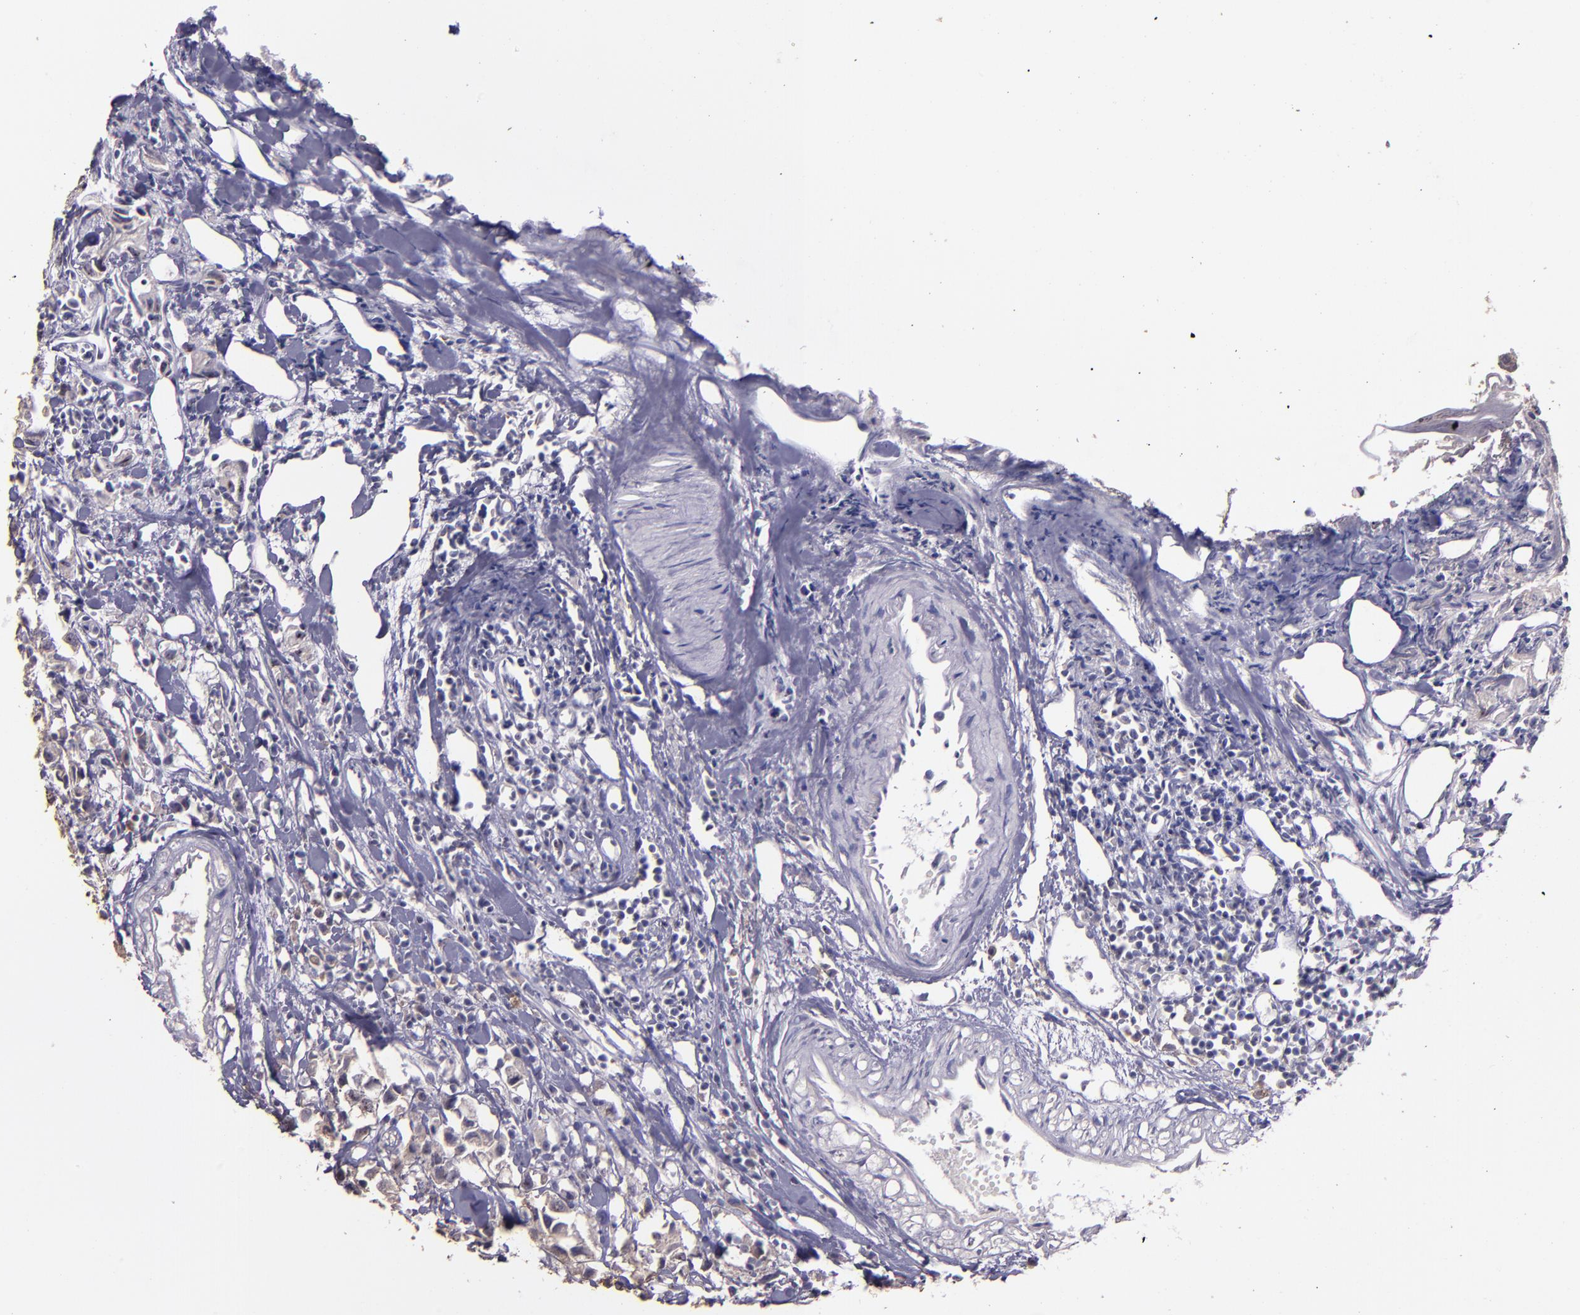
{"staining": {"intensity": "negative", "quantity": "none", "location": "none"}, "tissue": "urothelial cancer", "cell_type": "Tumor cells", "image_type": "cancer", "snomed": [{"axis": "morphology", "description": "Urothelial carcinoma, High grade"}, {"axis": "topography", "description": "Urinary bladder"}], "caption": "Photomicrograph shows no significant protein expression in tumor cells of high-grade urothelial carcinoma. (Stains: DAB (3,3'-diaminobenzidine) immunohistochemistry with hematoxylin counter stain, Microscopy: brightfield microscopy at high magnification).", "gene": "PAPPA", "patient": {"sex": "female", "age": 75}}